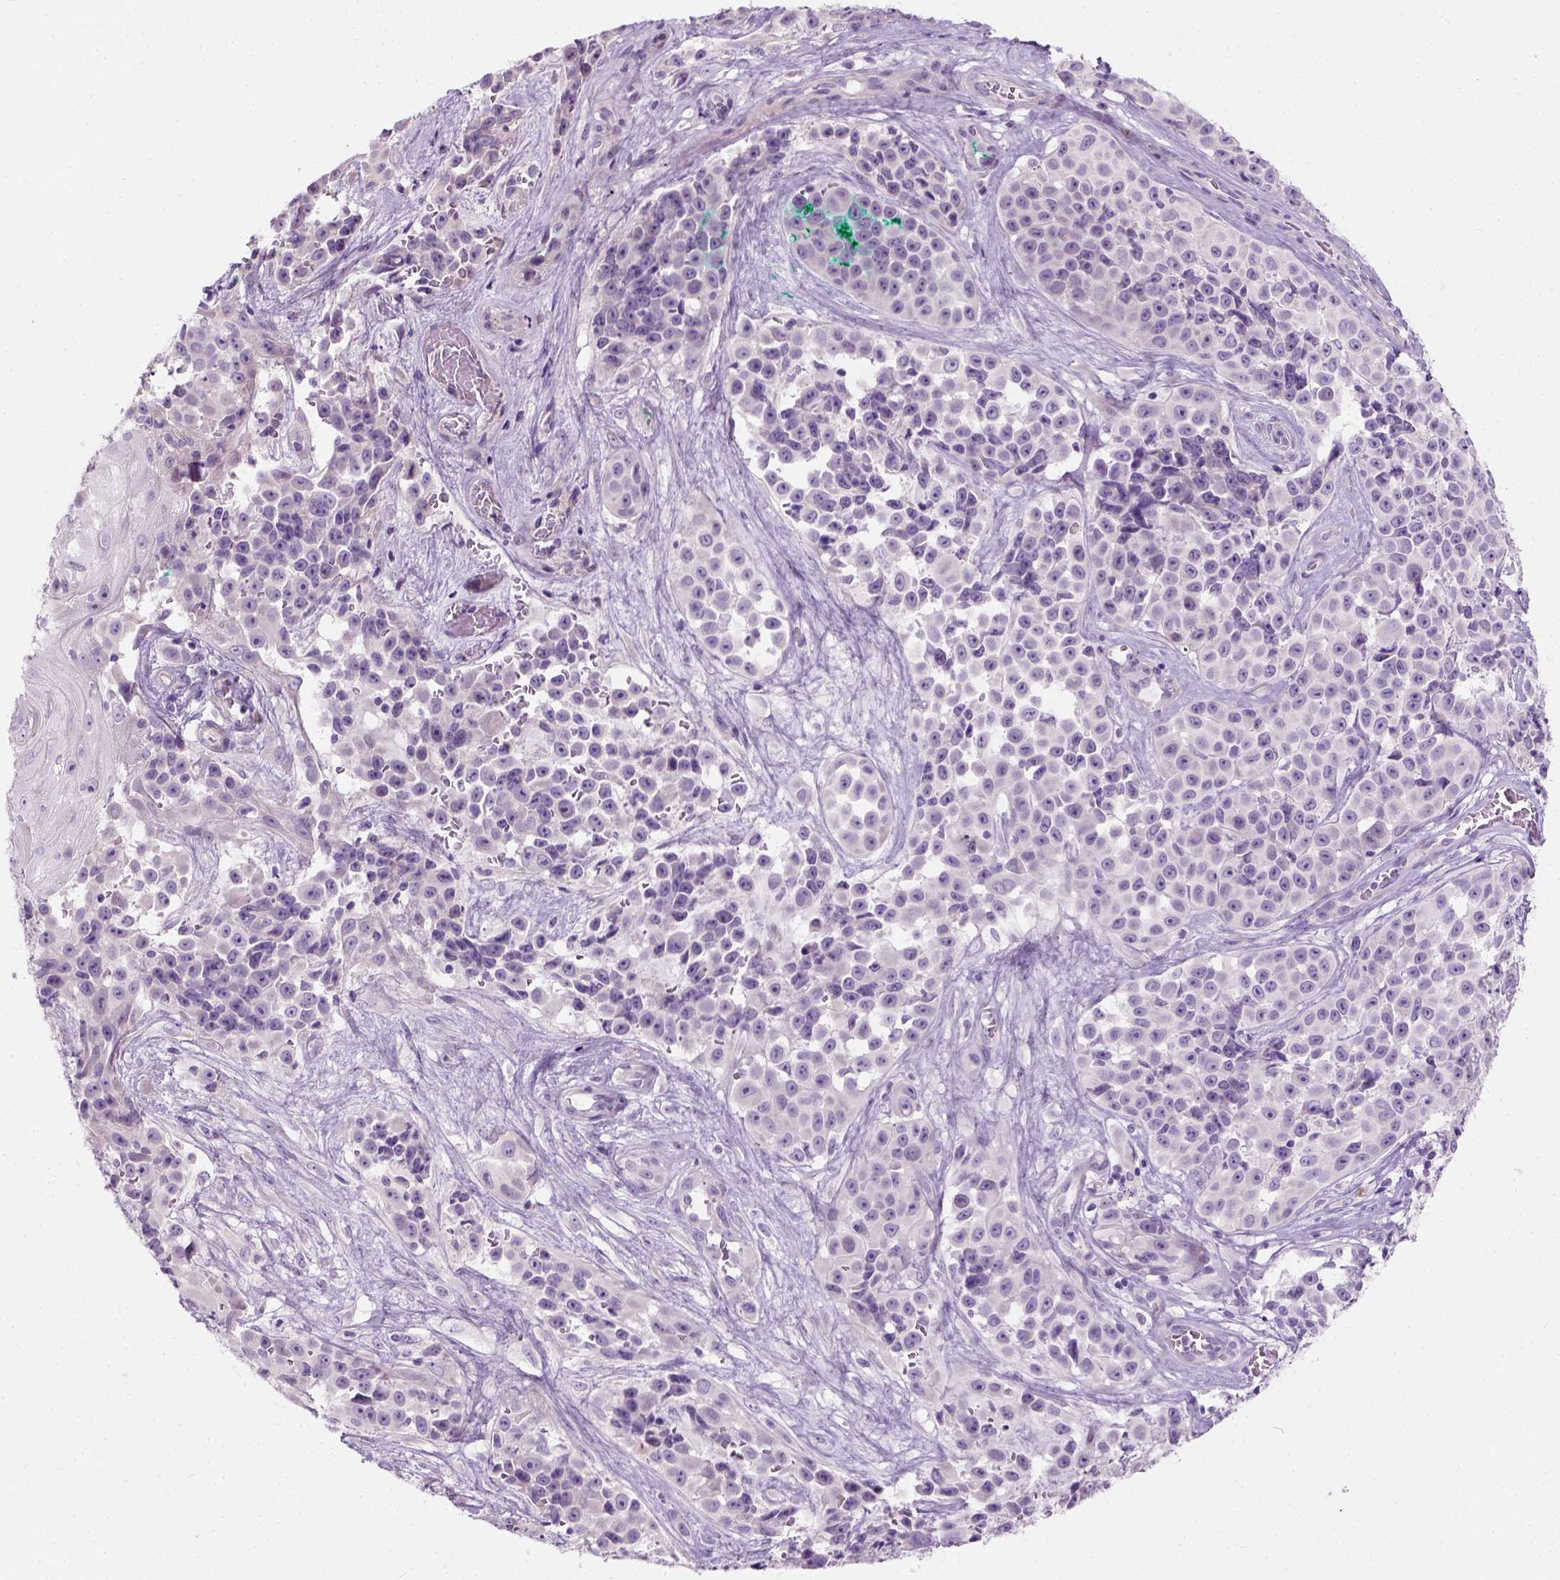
{"staining": {"intensity": "negative", "quantity": "none", "location": "none"}, "tissue": "melanoma", "cell_type": "Tumor cells", "image_type": "cancer", "snomed": [{"axis": "morphology", "description": "Malignant melanoma, NOS"}, {"axis": "topography", "description": "Skin"}], "caption": "Immunohistochemistry (IHC) of human melanoma exhibits no positivity in tumor cells.", "gene": "TRIM72", "patient": {"sex": "female", "age": 88}}